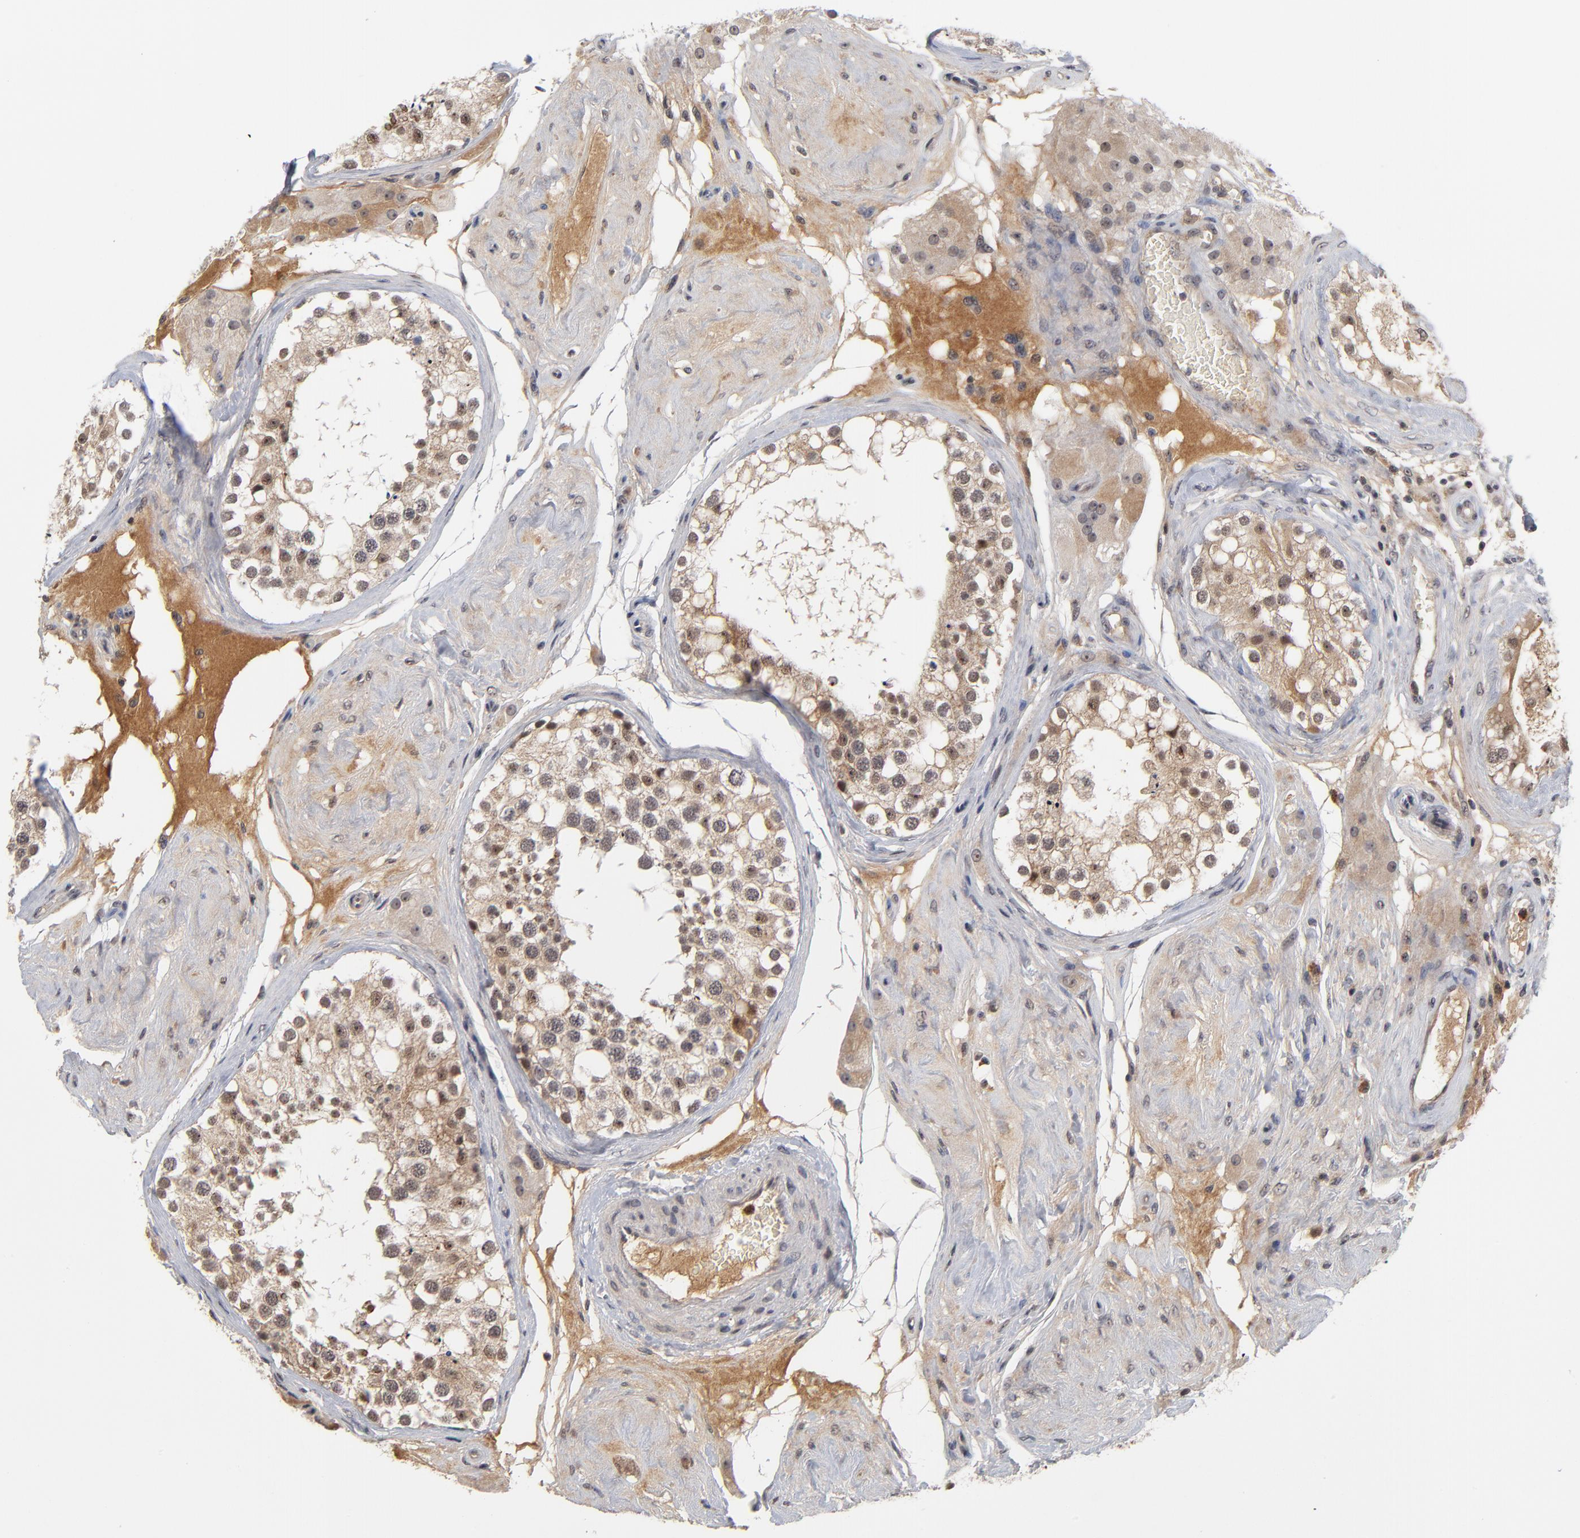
{"staining": {"intensity": "strong", "quantity": ">75%", "location": "cytoplasmic/membranous,nuclear"}, "tissue": "testis", "cell_type": "Cells in seminiferous ducts", "image_type": "normal", "snomed": [{"axis": "morphology", "description": "Normal tissue, NOS"}, {"axis": "topography", "description": "Testis"}], "caption": "Brown immunohistochemical staining in benign human testis exhibits strong cytoplasmic/membranous,nuclear expression in about >75% of cells in seminiferous ducts.", "gene": "ZNF419", "patient": {"sex": "male", "age": 68}}